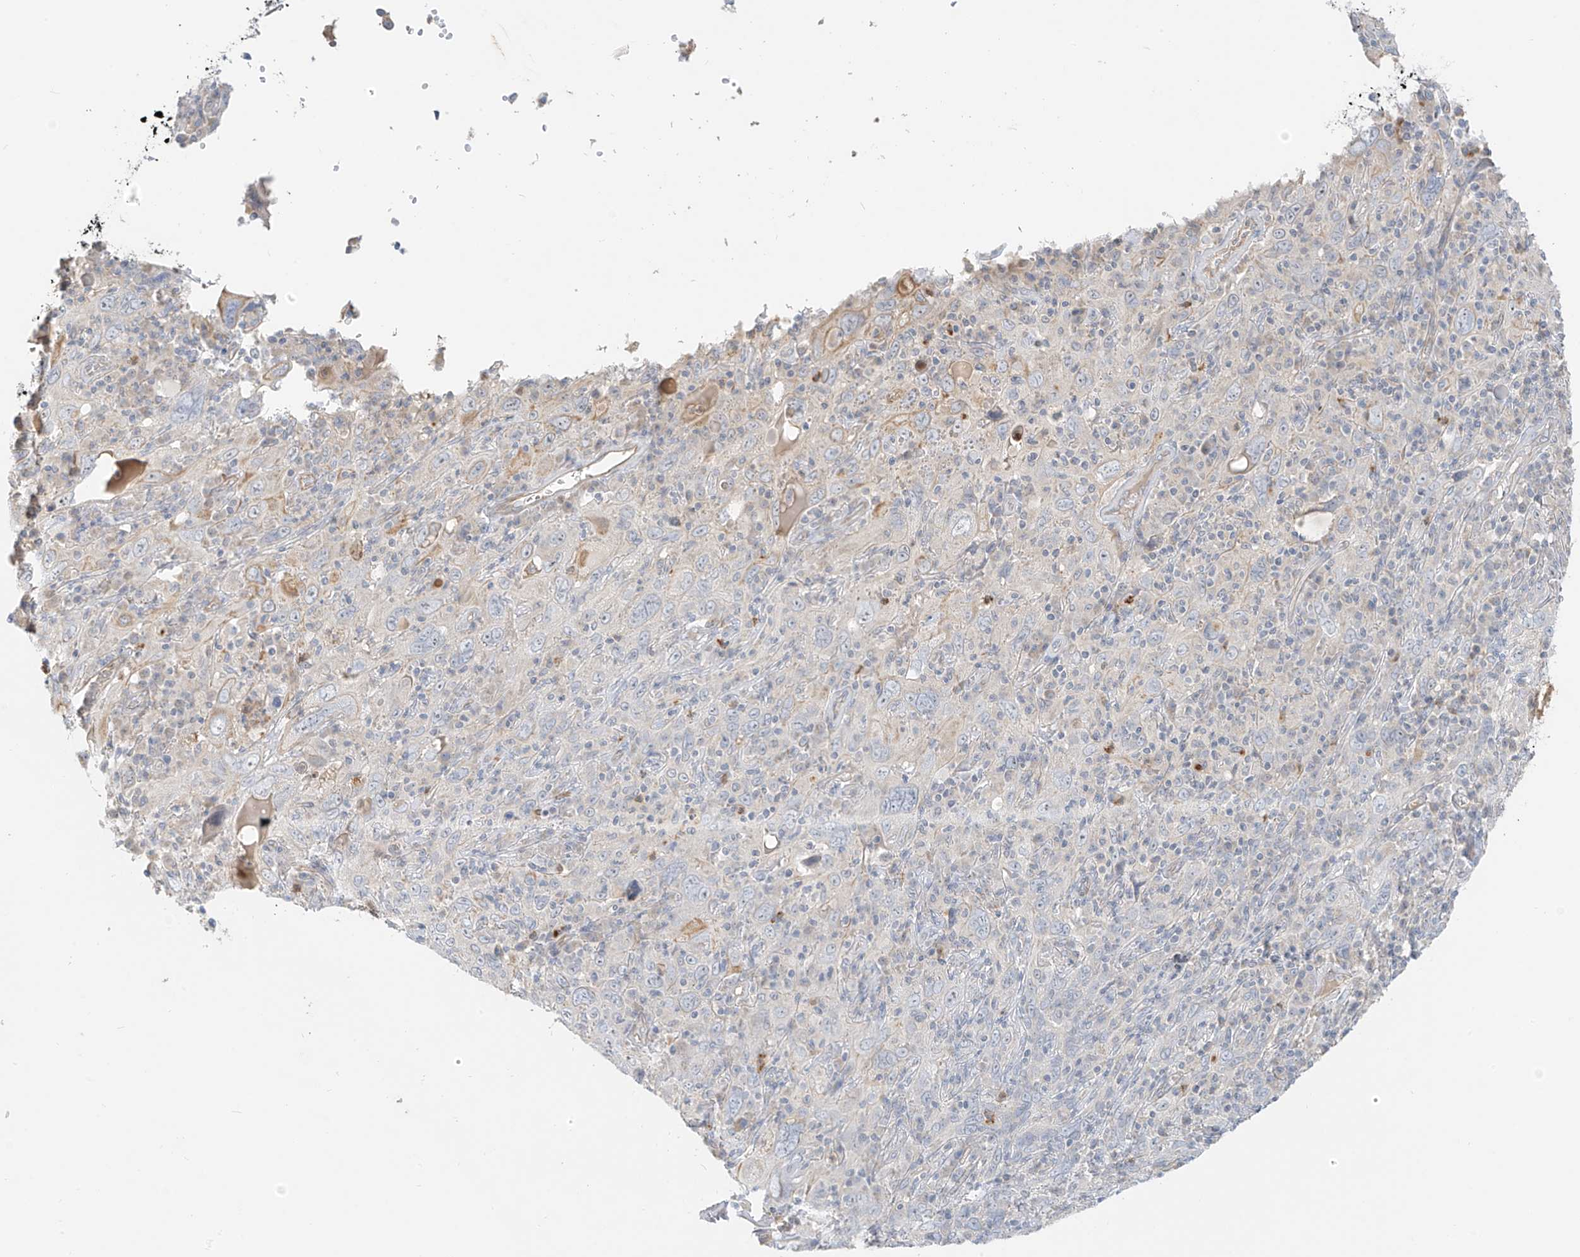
{"staining": {"intensity": "negative", "quantity": "none", "location": "none"}, "tissue": "cervical cancer", "cell_type": "Tumor cells", "image_type": "cancer", "snomed": [{"axis": "morphology", "description": "Squamous cell carcinoma, NOS"}, {"axis": "topography", "description": "Cervix"}], "caption": "DAB immunohistochemical staining of human cervical cancer (squamous cell carcinoma) reveals no significant staining in tumor cells.", "gene": "C2orf42", "patient": {"sex": "female", "age": 46}}